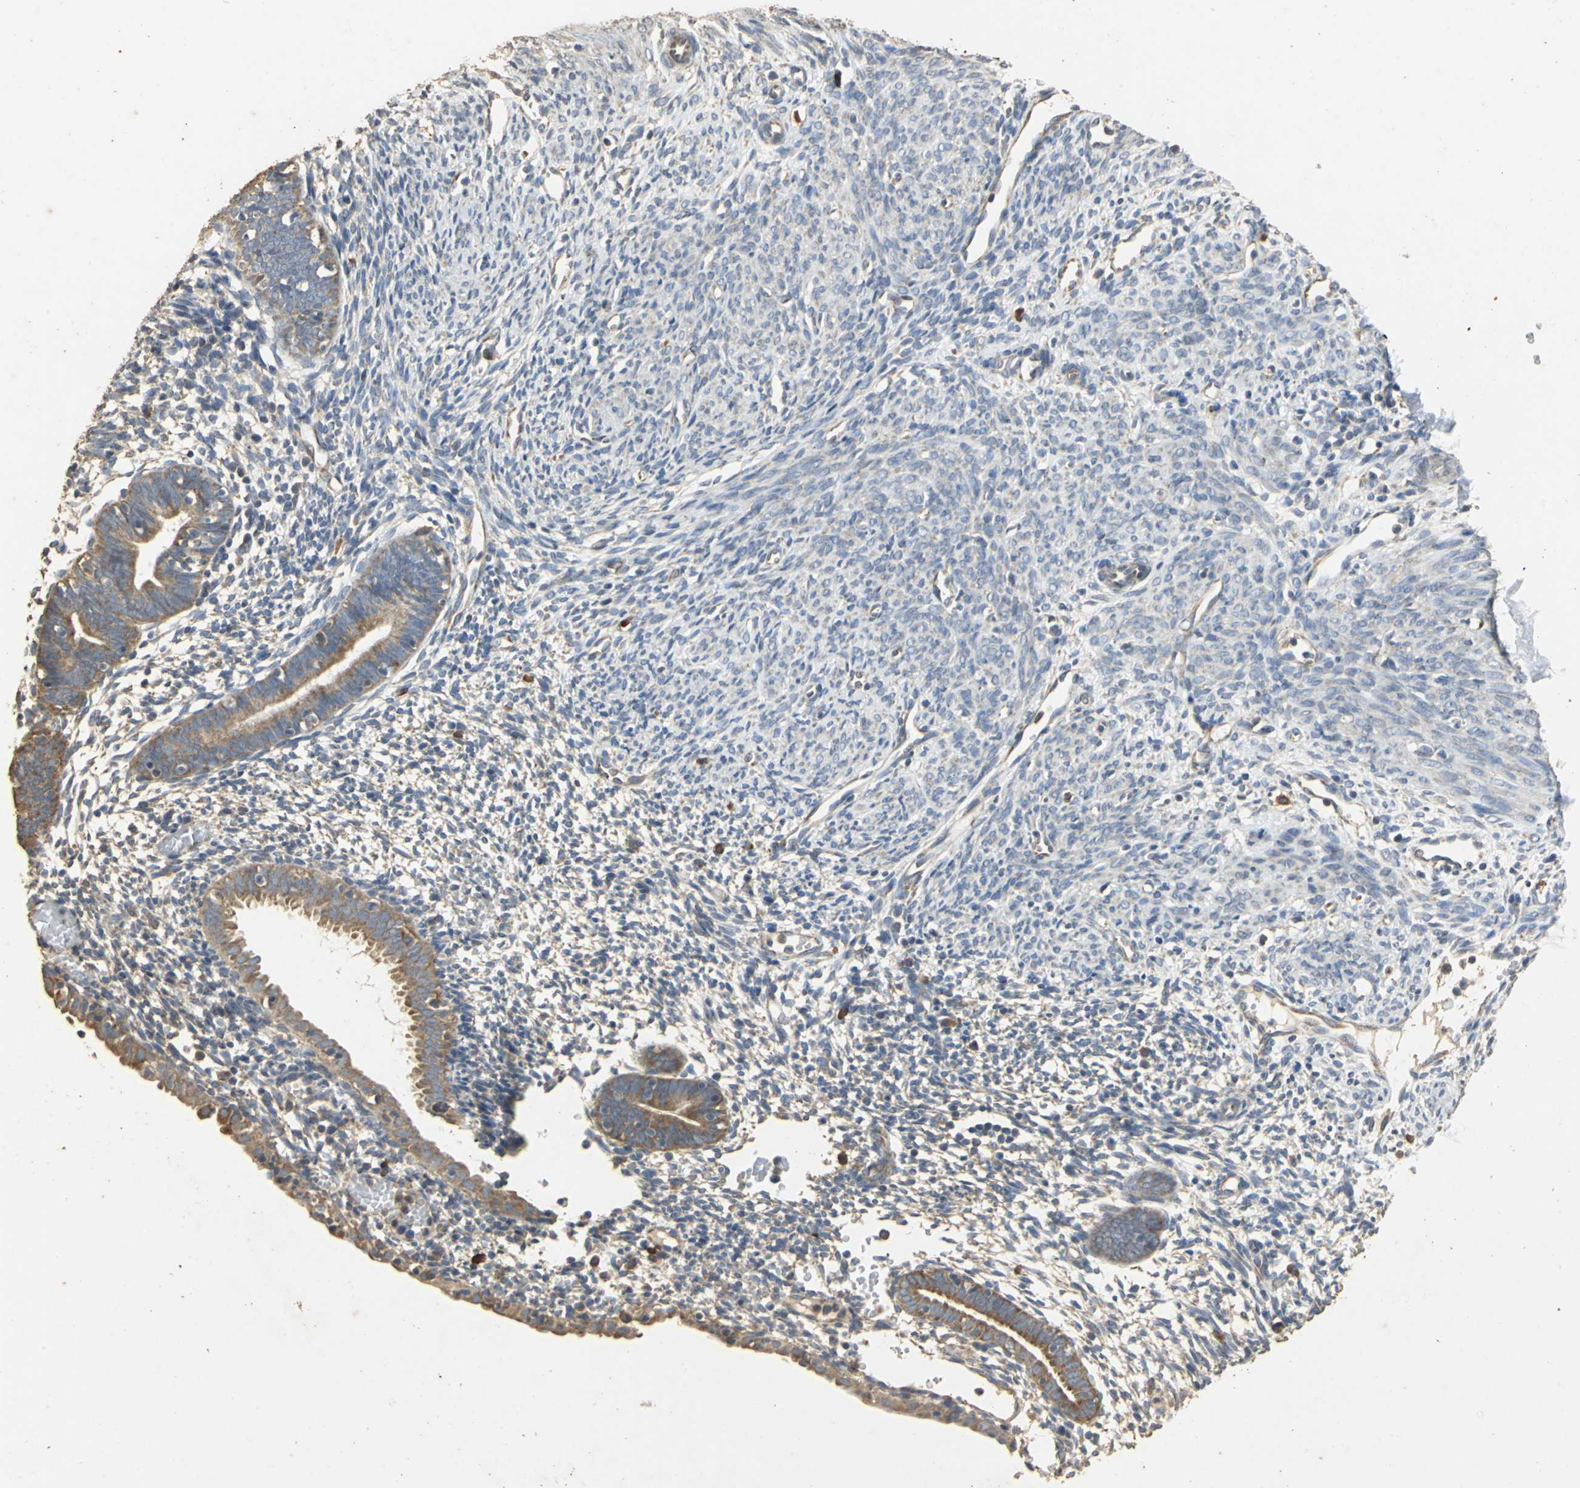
{"staining": {"intensity": "negative", "quantity": "none", "location": "none"}, "tissue": "endometrium", "cell_type": "Cells in endometrial stroma", "image_type": "normal", "snomed": [{"axis": "morphology", "description": "Normal tissue, NOS"}, {"axis": "morphology", "description": "Atrophy, NOS"}, {"axis": "topography", "description": "Uterus"}, {"axis": "topography", "description": "Endometrium"}], "caption": "Endometrium stained for a protein using IHC reveals no positivity cells in endometrial stroma.", "gene": "ACSL4", "patient": {"sex": "female", "age": 68}}